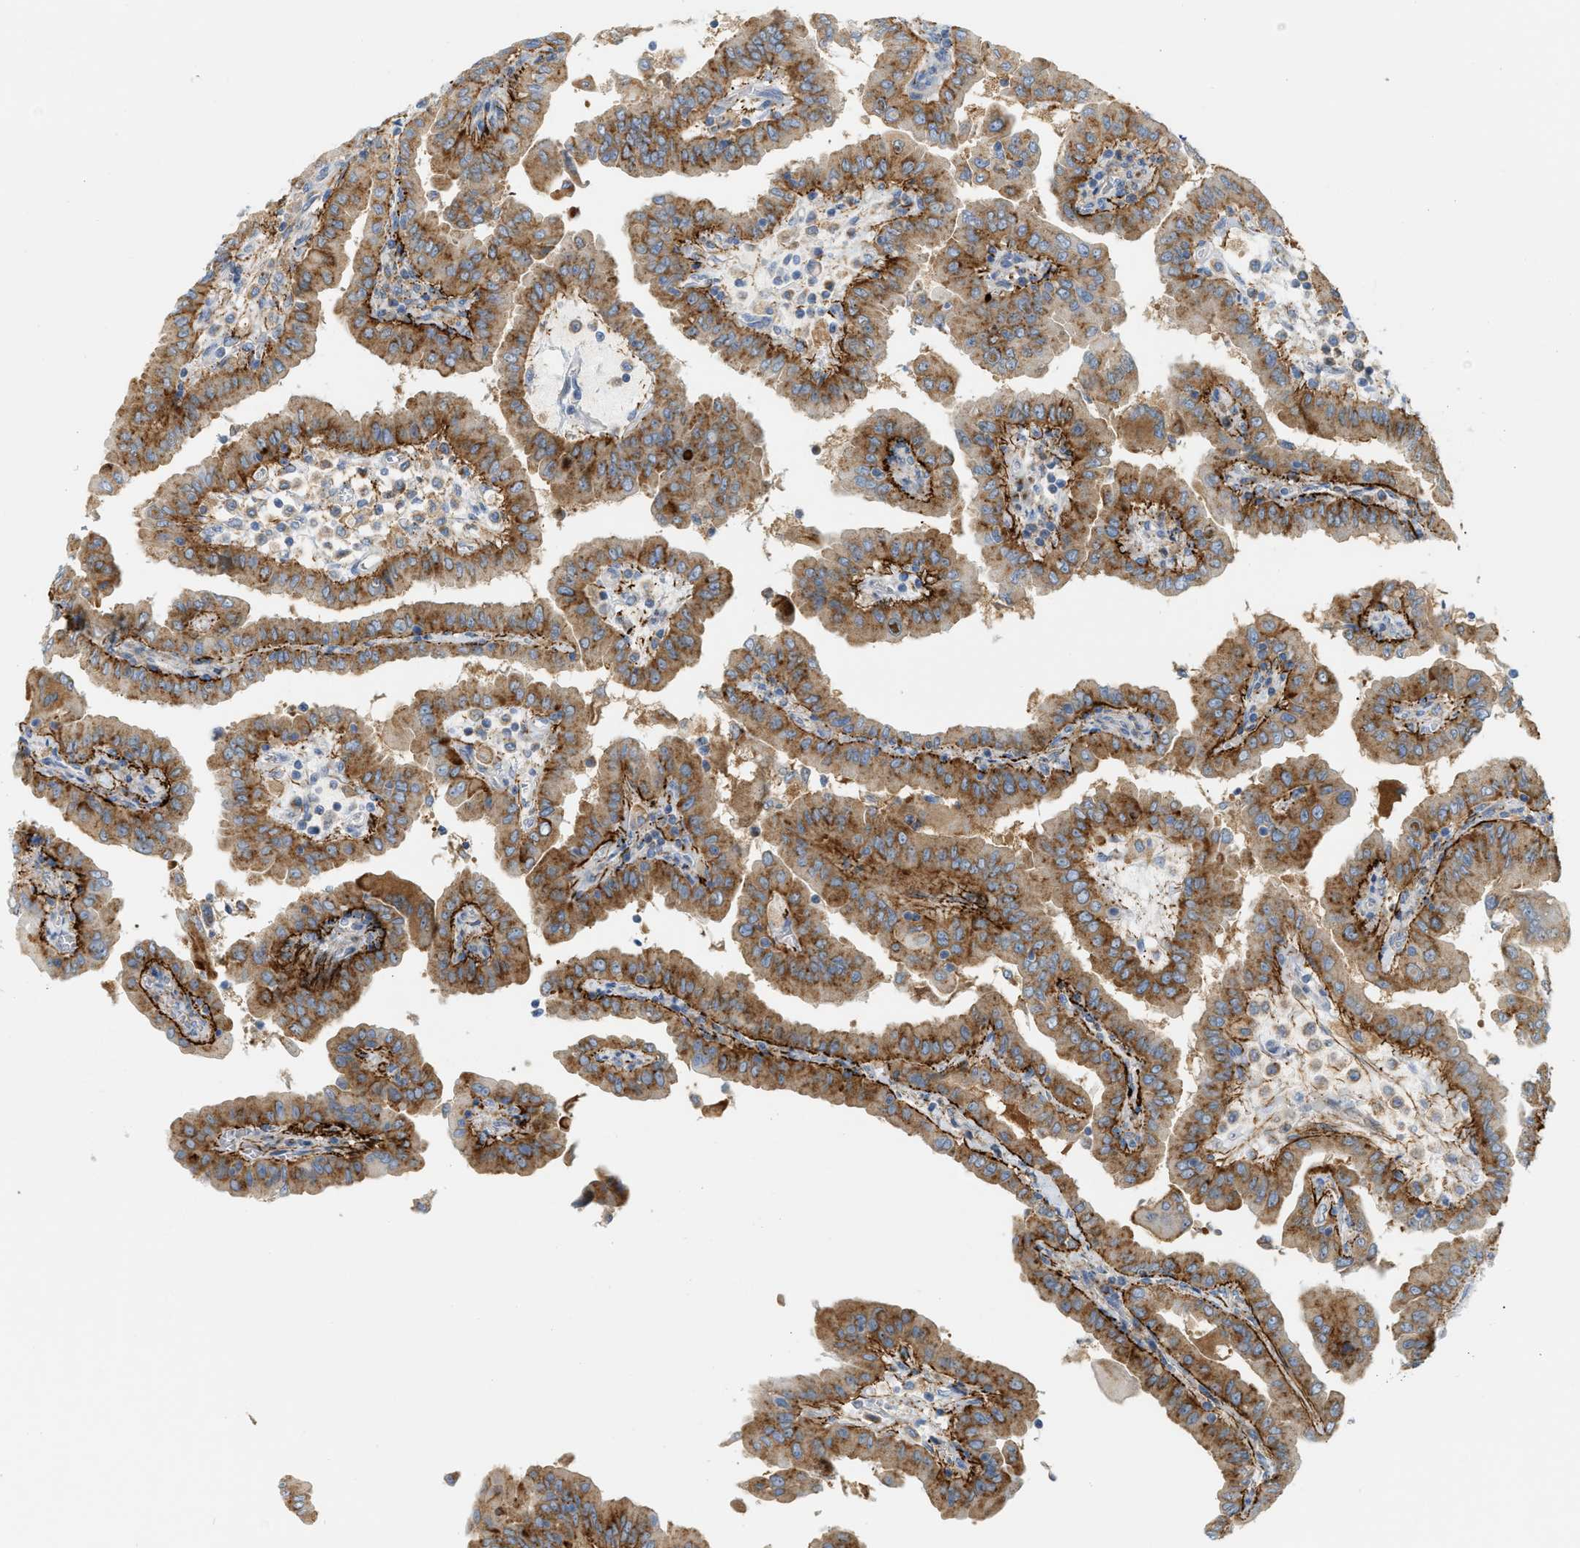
{"staining": {"intensity": "moderate", "quantity": ">75%", "location": "cytoplasmic/membranous"}, "tissue": "thyroid cancer", "cell_type": "Tumor cells", "image_type": "cancer", "snomed": [{"axis": "morphology", "description": "Papillary adenocarcinoma, NOS"}, {"axis": "topography", "description": "Thyroid gland"}], "caption": "Human thyroid cancer (papillary adenocarcinoma) stained with a brown dye shows moderate cytoplasmic/membranous positive staining in approximately >75% of tumor cells.", "gene": "LMBRD1", "patient": {"sex": "male", "age": 33}}